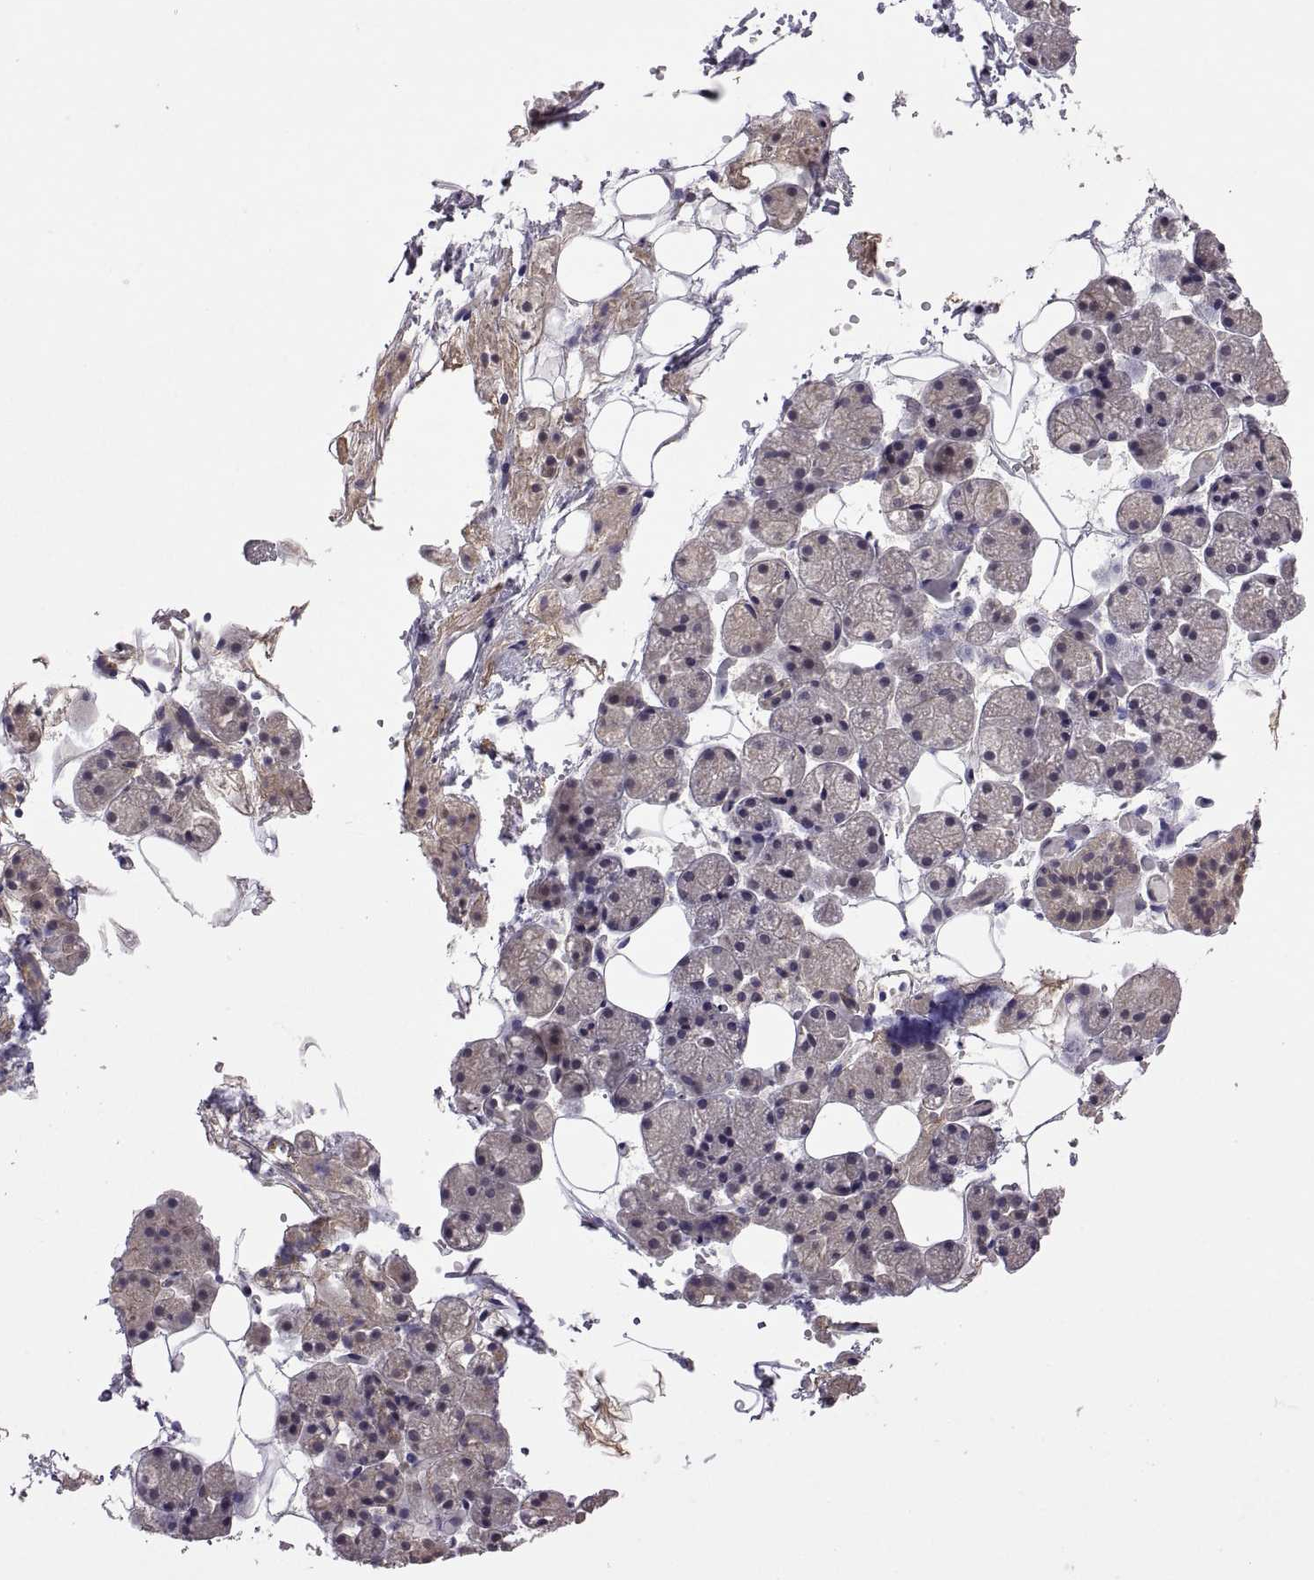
{"staining": {"intensity": "weak", "quantity": "25%-75%", "location": "cytoplasmic/membranous"}, "tissue": "salivary gland", "cell_type": "Glandular cells", "image_type": "normal", "snomed": [{"axis": "morphology", "description": "Normal tissue, NOS"}, {"axis": "topography", "description": "Salivary gland"}], "caption": "Immunohistochemistry (IHC) staining of benign salivary gland, which shows low levels of weak cytoplasmic/membranous positivity in approximately 25%-75% of glandular cells indicating weak cytoplasmic/membranous protein expression. The staining was performed using DAB (3,3'-diaminobenzidine) (brown) for protein detection and nuclei were counterstained in hematoxylin (blue).", "gene": "LAMA1", "patient": {"sex": "male", "age": 38}}